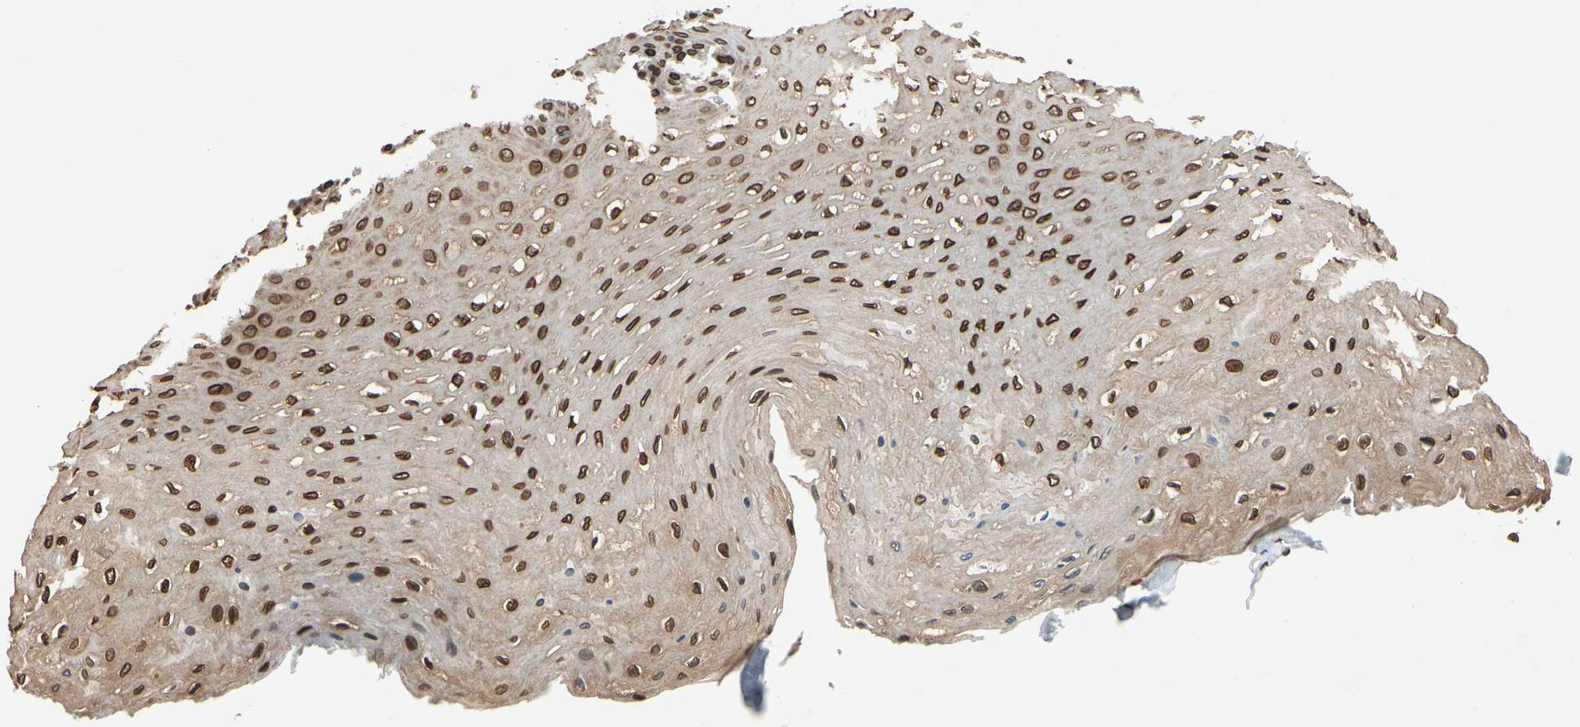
{"staining": {"intensity": "strong", "quantity": ">75%", "location": "cytoplasmic/membranous,nuclear"}, "tissue": "esophagus", "cell_type": "Squamous epithelial cells", "image_type": "normal", "snomed": [{"axis": "morphology", "description": "Normal tissue, NOS"}, {"axis": "topography", "description": "Esophagus"}], "caption": "Immunohistochemistry (IHC) of benign human esophagus exhibits high levels of strong cytoplasmic/membranous,nuclear expression in about >75% of squamous epithelial cells.", "gene": "SUN1", "patient": {"sex": "female", "age": 72}}